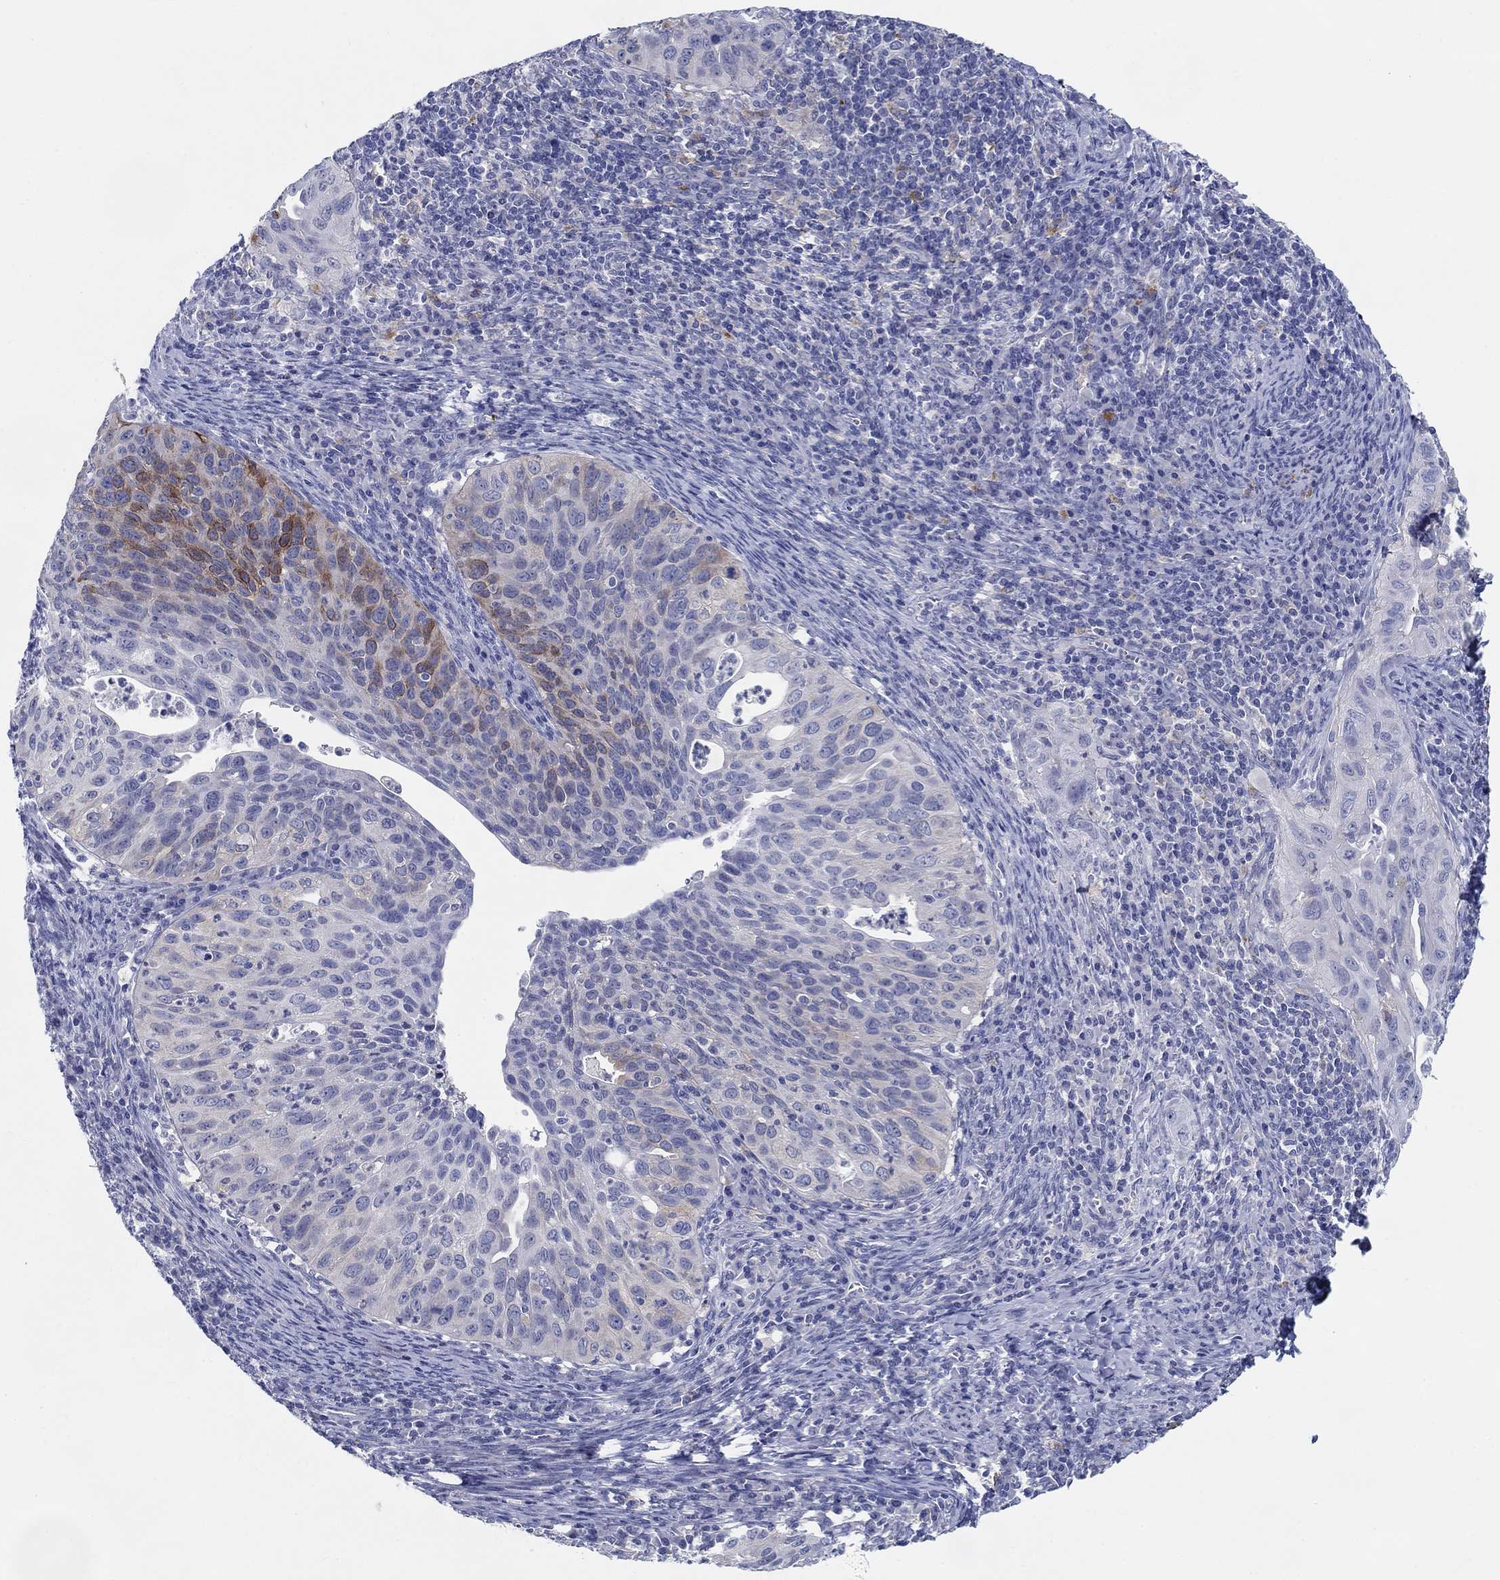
{"staining": {"intensity": "strong", "quantity": "<25%", "location": "cytoplasmic/membranous"}, "tissue": "cervical cancer", "cell_type": "Tumor cells", "image_type": "cancer", "snomed": [{"axis": "morphology", "description": "Squamous cell carcinoma, NOS"}, {"axis": "topography", "description": "Cervix"}], "caption": "IHC (DAB (3,3'-diaminobenzidine)) staining of human squamous cell carcinoma (cervical) demonstrates strong cytoplasmic/membranous protein positivity in approximately <25% of tumor cells.", "gene": "RAP1GAP", "patient": {"sex": "female", "age": 26}}